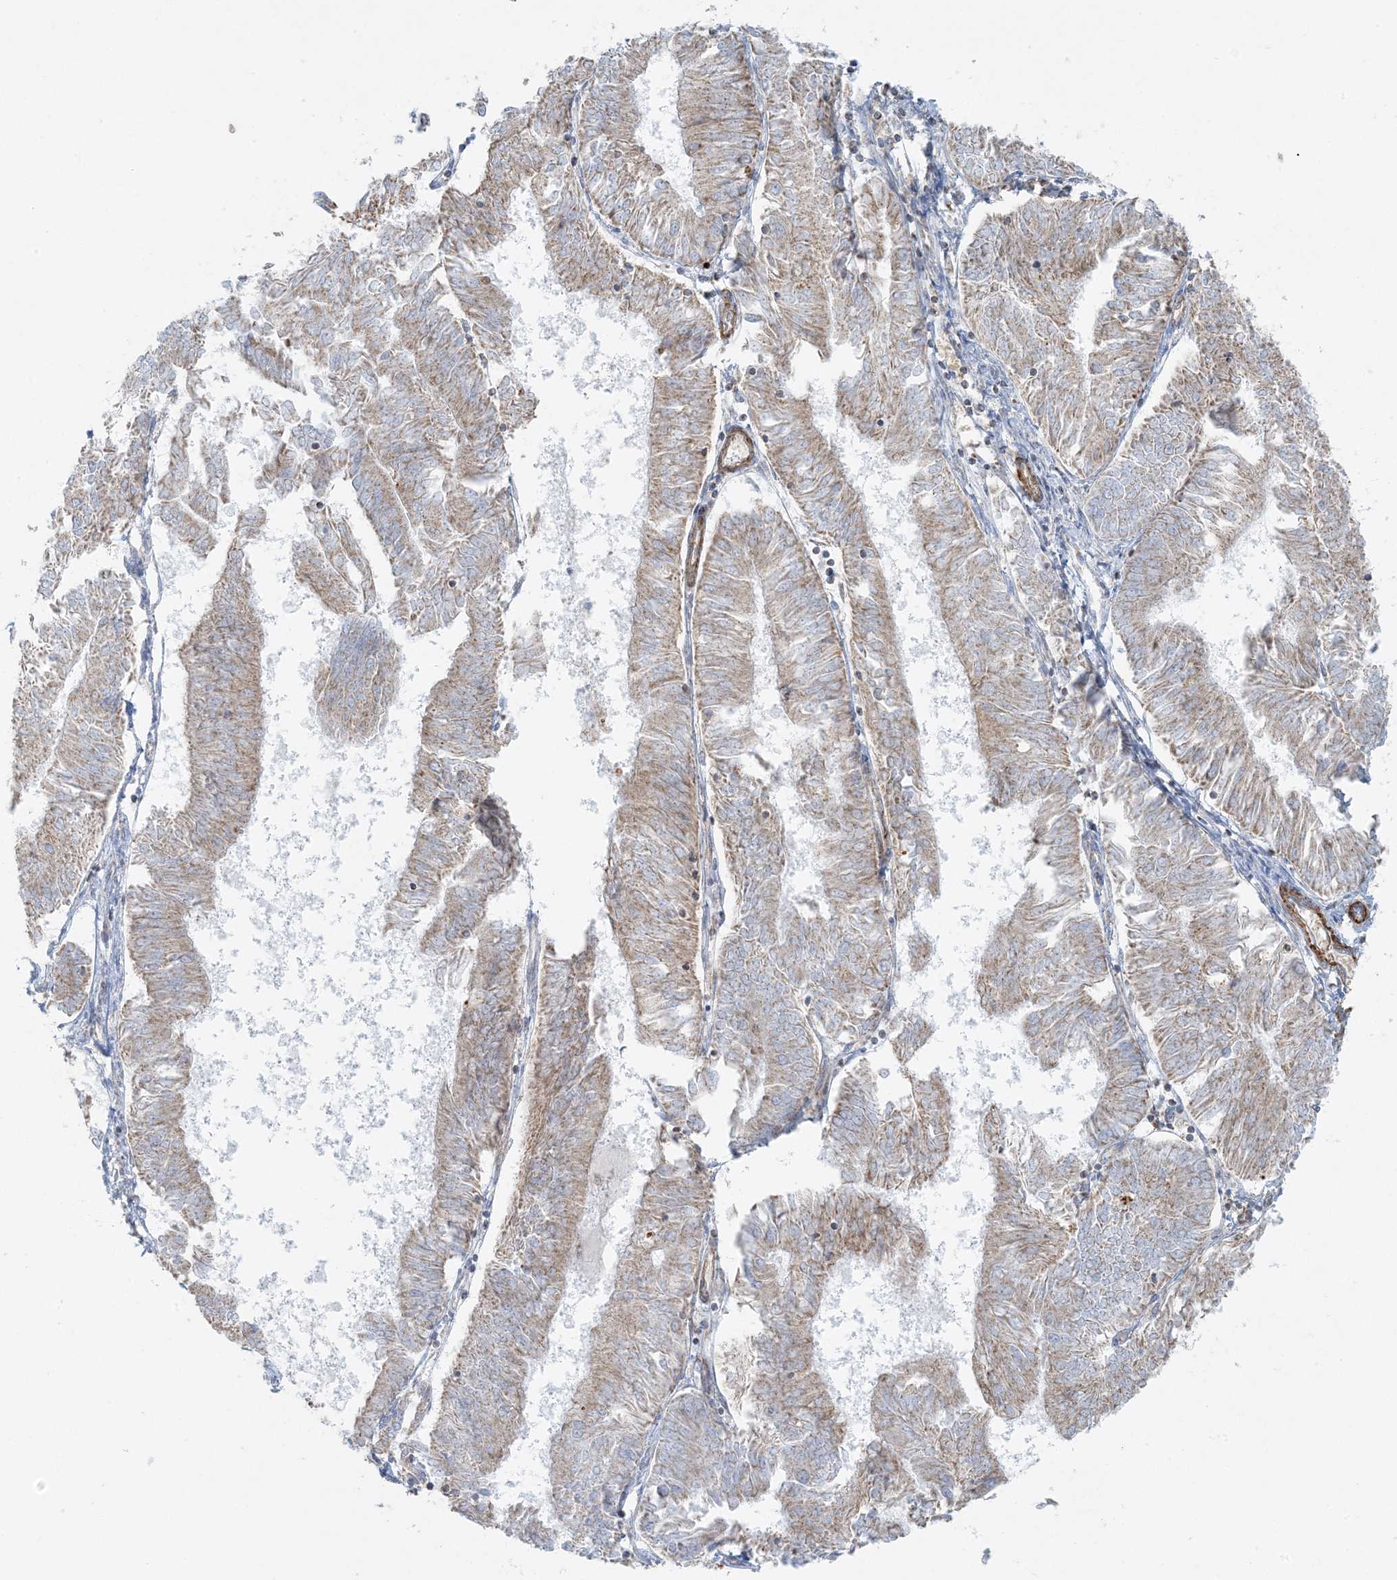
{"staining": {"intensity": "weak", "quantity": ">75%", "location": "cytoplasmic/membranous"}, "tissue": "endometrial cancer", "cell_type": "Tumor cells", "image_type": "cancer", "snomed": [{"axis": "morphology", "description": "Adenocarcinoma, NOS"}, {"axis": "topography", "description": "Endometrium"}], "caption": "Human adenocarcinoma (endometrial) stained with a protein marker demonstrates weak staining in tumor cells.", "gene": "PIK3R4", "patient": {"sex": "female", "age": 58}}